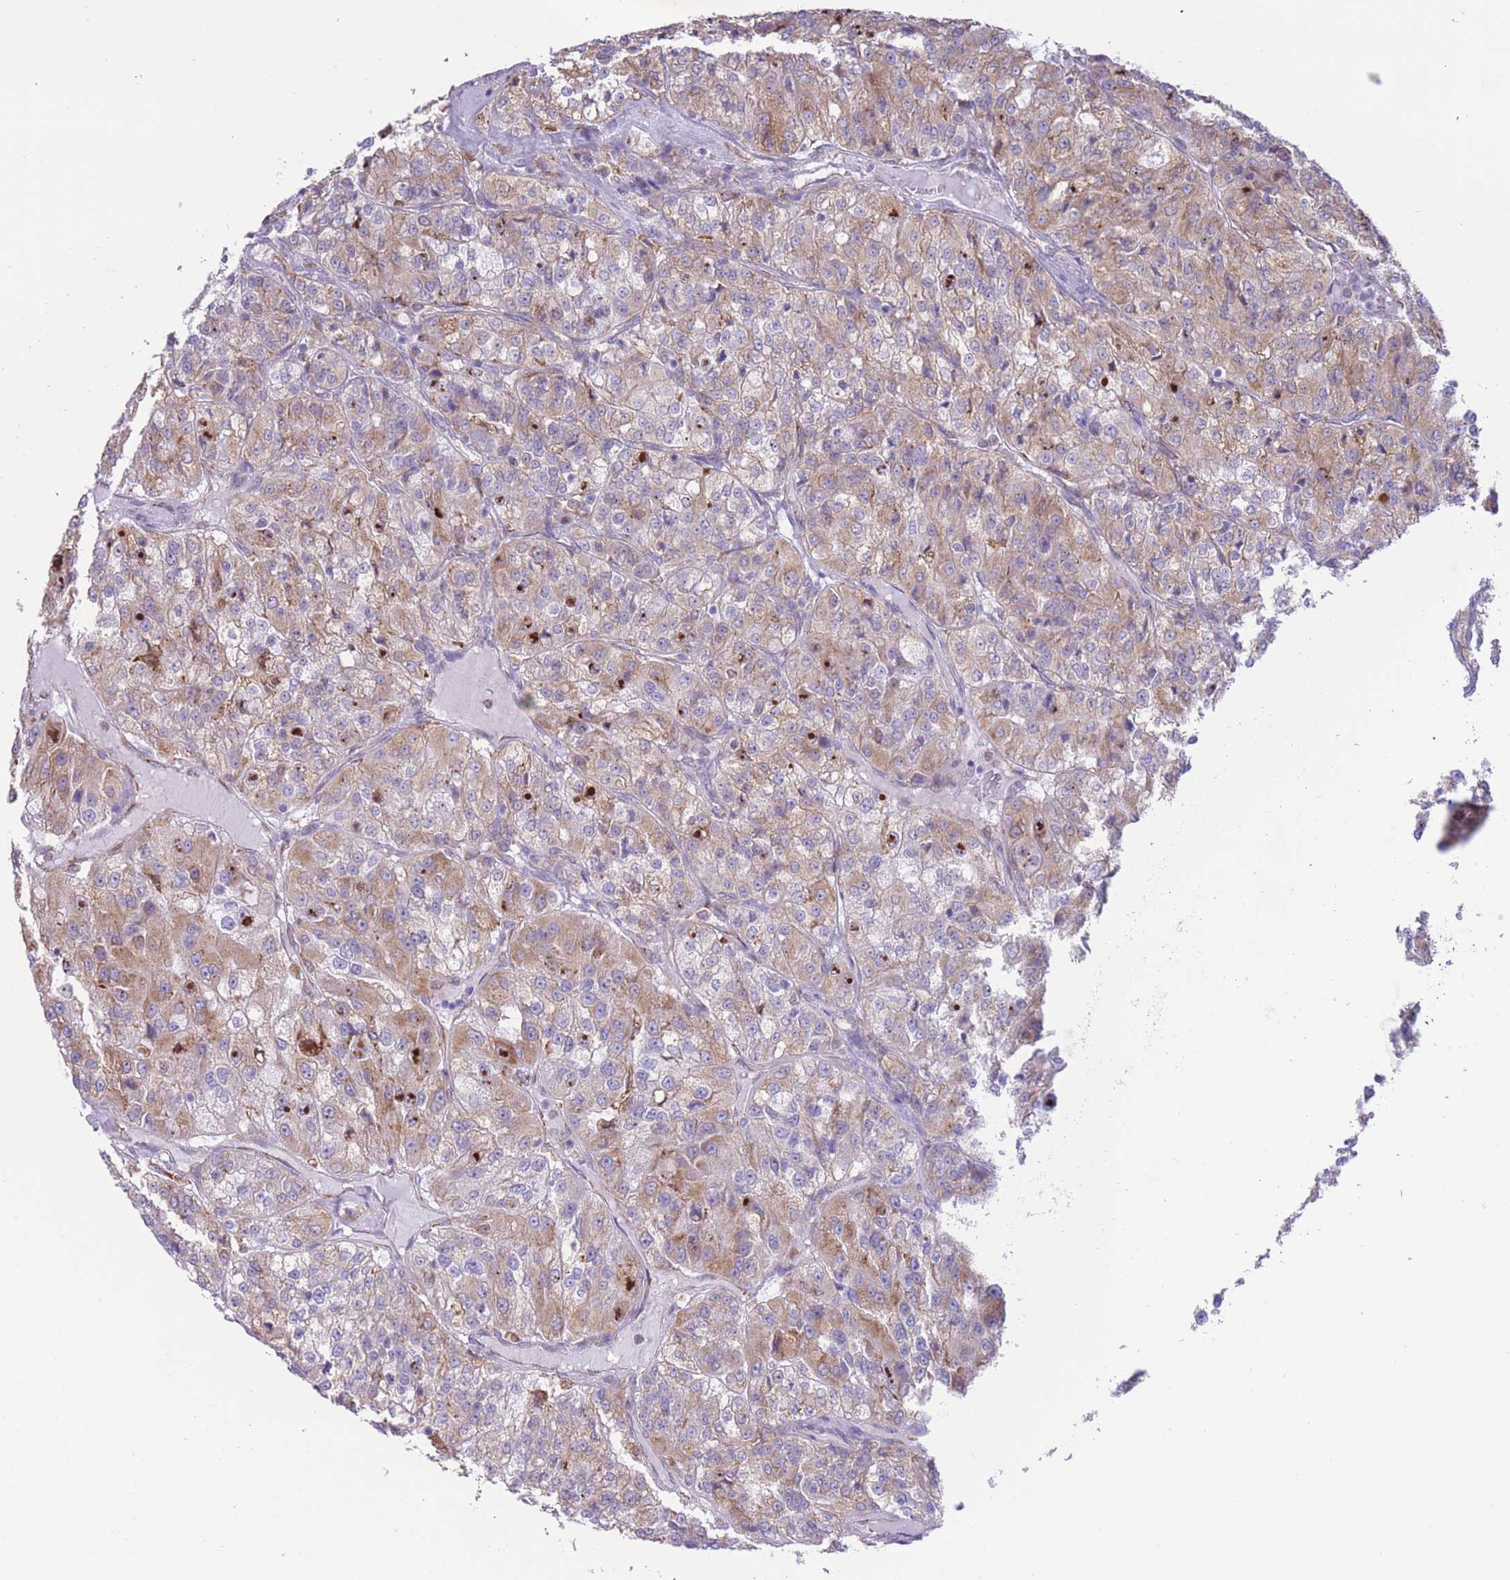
{"staining": {"intensity": "weak", "quantity": ">75%", "location": "cytoplasmic/membranous"}, "tissue": "renal cancer", "cell_type": "Tumor cells", "image_type": "cancer", "snomed": [{"axis": "morphology", "description": "Adenocarcinoma, NOS"}, {"axis": "topography", "description": "Kidney"}], "caption": "A low amount of weak cytoplasmic/membranous expression is identified in approximately >75% of tumor cells in adenocarcinoma (renal) tissue.", "gene": "MYDGF", "patient": {"sex": "female", "age": 63}}